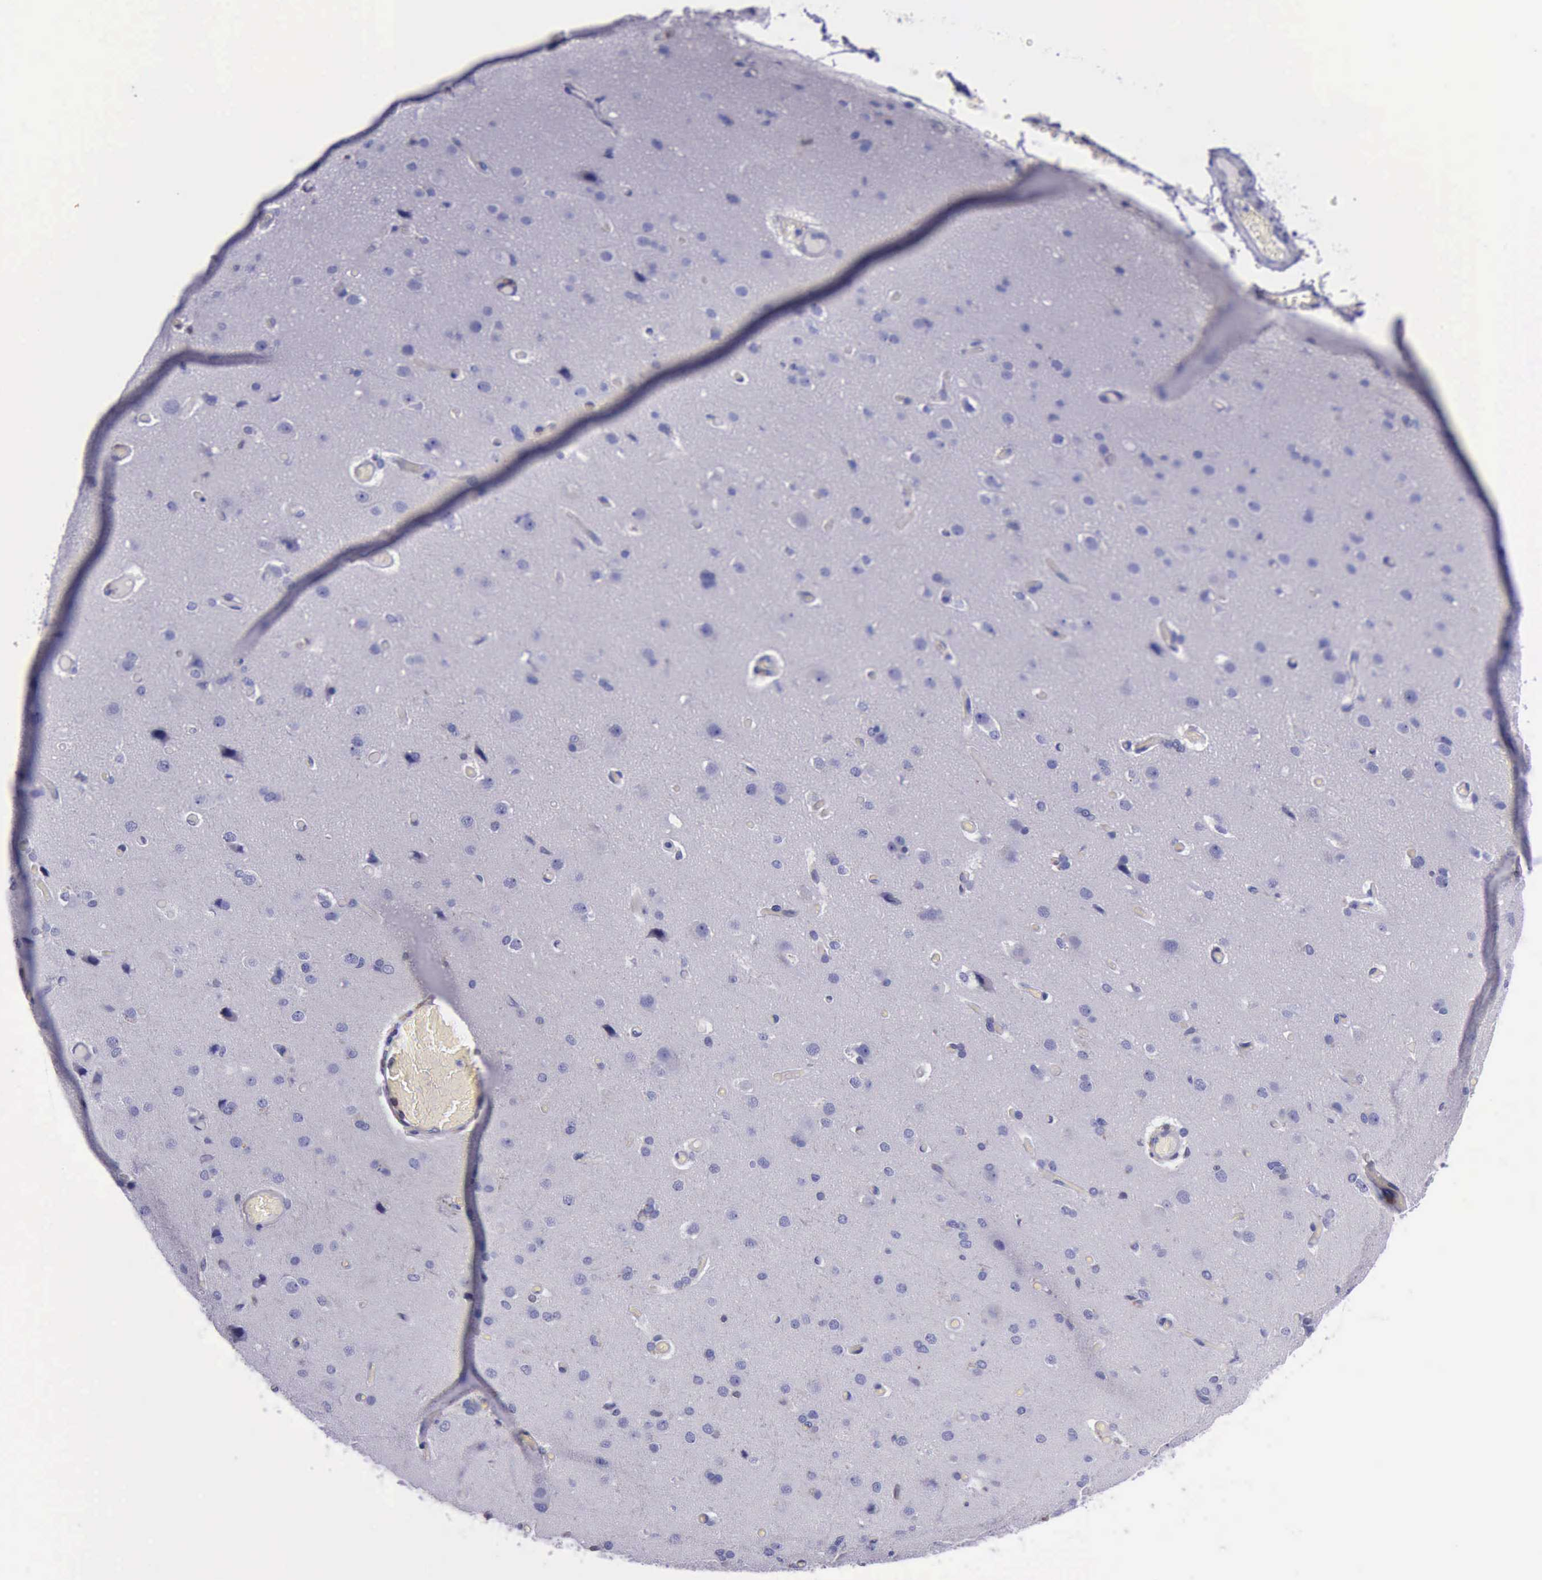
{"staining": {"intensity": "moderate", "quantity": "<25%", "location": "cytoplasmic/membranous"}, "tissue": "cerebral cortex", "cell_type": "Endothelial cells", "image_type": "normal", "snomed": [{"axis": "morphology", "description": "Normal tissue, NOS"}, {"axis": "morphology", "description": "Glioma, malignant, High grade"}, {"axis": "topography", "description": "Cerebral cortex"}], "caption": "Endothelial cells exhibit moderate cytoplasmic/membranous expression in about <25% of cells in benign cerebral cortex. Nuclei are stained in blue.", "gene": "TYMP", "patient": {"sex": "male", "age": 77}}